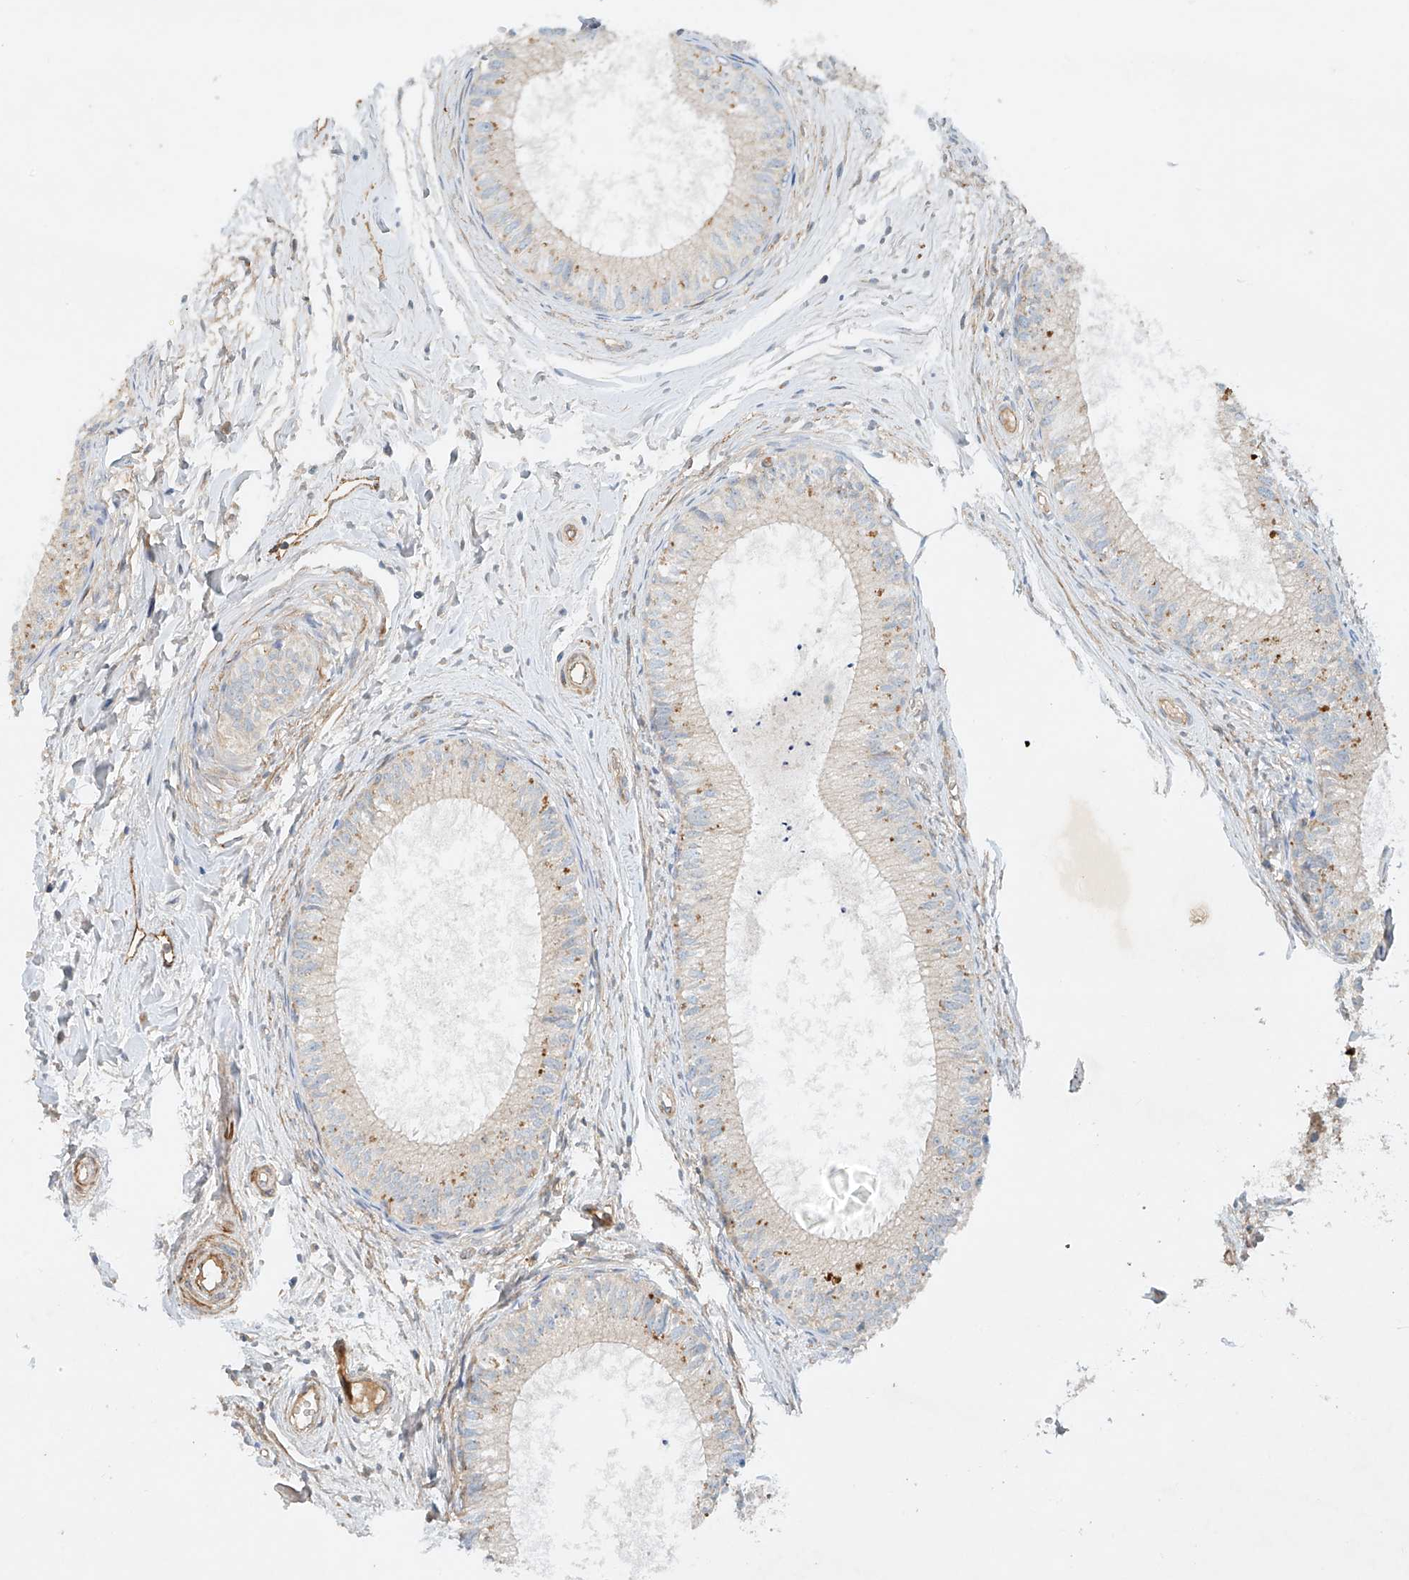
{"staining": {"intensity": "moderate", "quantity": "<25%", "location": "cytoplasmic/membranous"}, "tissue": "epididymis", "cell_type": "Glandular cells", "image_type": "normal", "snomed": [{"axis": "morphology", "description": "Normal tissue, NOS"}, {"axis": "topography", "description": "Epididymis"}], "caption": "Immunohistochemistry (IHC) micrograph of unremarkable epididymis: epididymis stained using immunohistochemistry (IHC) displays low levels of moderate protein expression localized specifically in the cytoplasmic/membranous of glandular cells, appearing as a cytoplasmic/membranous brown color.", "gene": "ENSG00000266202", "patient": {"sex": "male", "age": 34}}